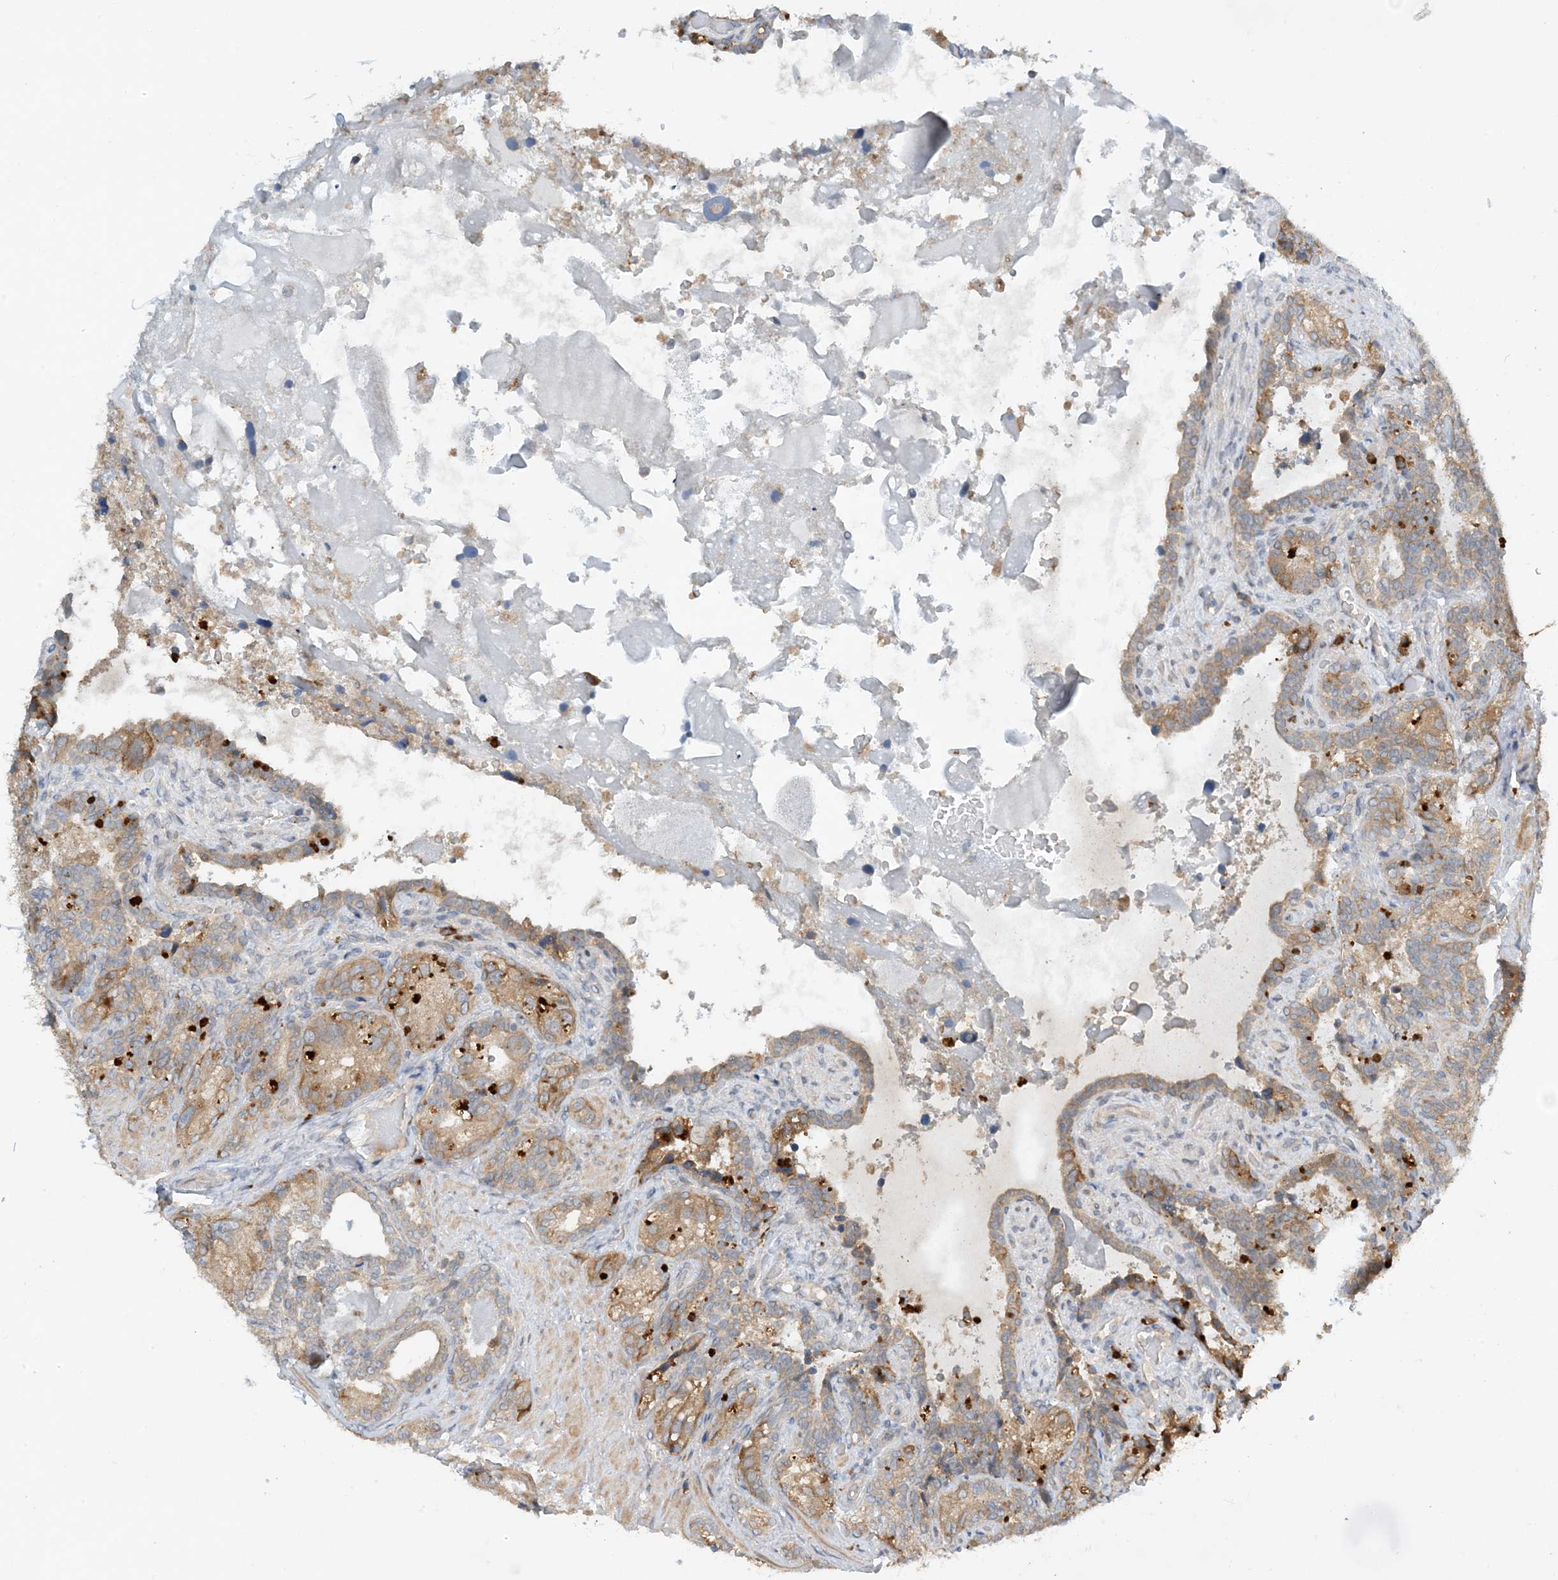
{"staining": {"intensity": "moderate", "quantity": ">75%", "location": "cytoplasmic/membranous"}, "tissue": "seminal vesicle", "cell_type": "Glandular cells", "image_type": "normal", "snomed": [{"axis": "morphology", "description": "Normal tissue, NOS"}, {"axis": "topography", "description": "Seminal veicle"}, {"axis": "topography", "description": "Peripheral nerve tissue"}], "caption": "A micrograph of seminal vesicle stained for a protein demonstrates moderate cytoplasmic/membranous brown staining in glandular cells. The staining was performed using DAB (3,3'-diaminobenzidine) to visualize the protein expression in brown, while the nuclei were stained in blue with hematoxylin (Magnification: 20x).", "gene": "PHOSPHO2", "patient": {"sex": "male", "age": 67}}